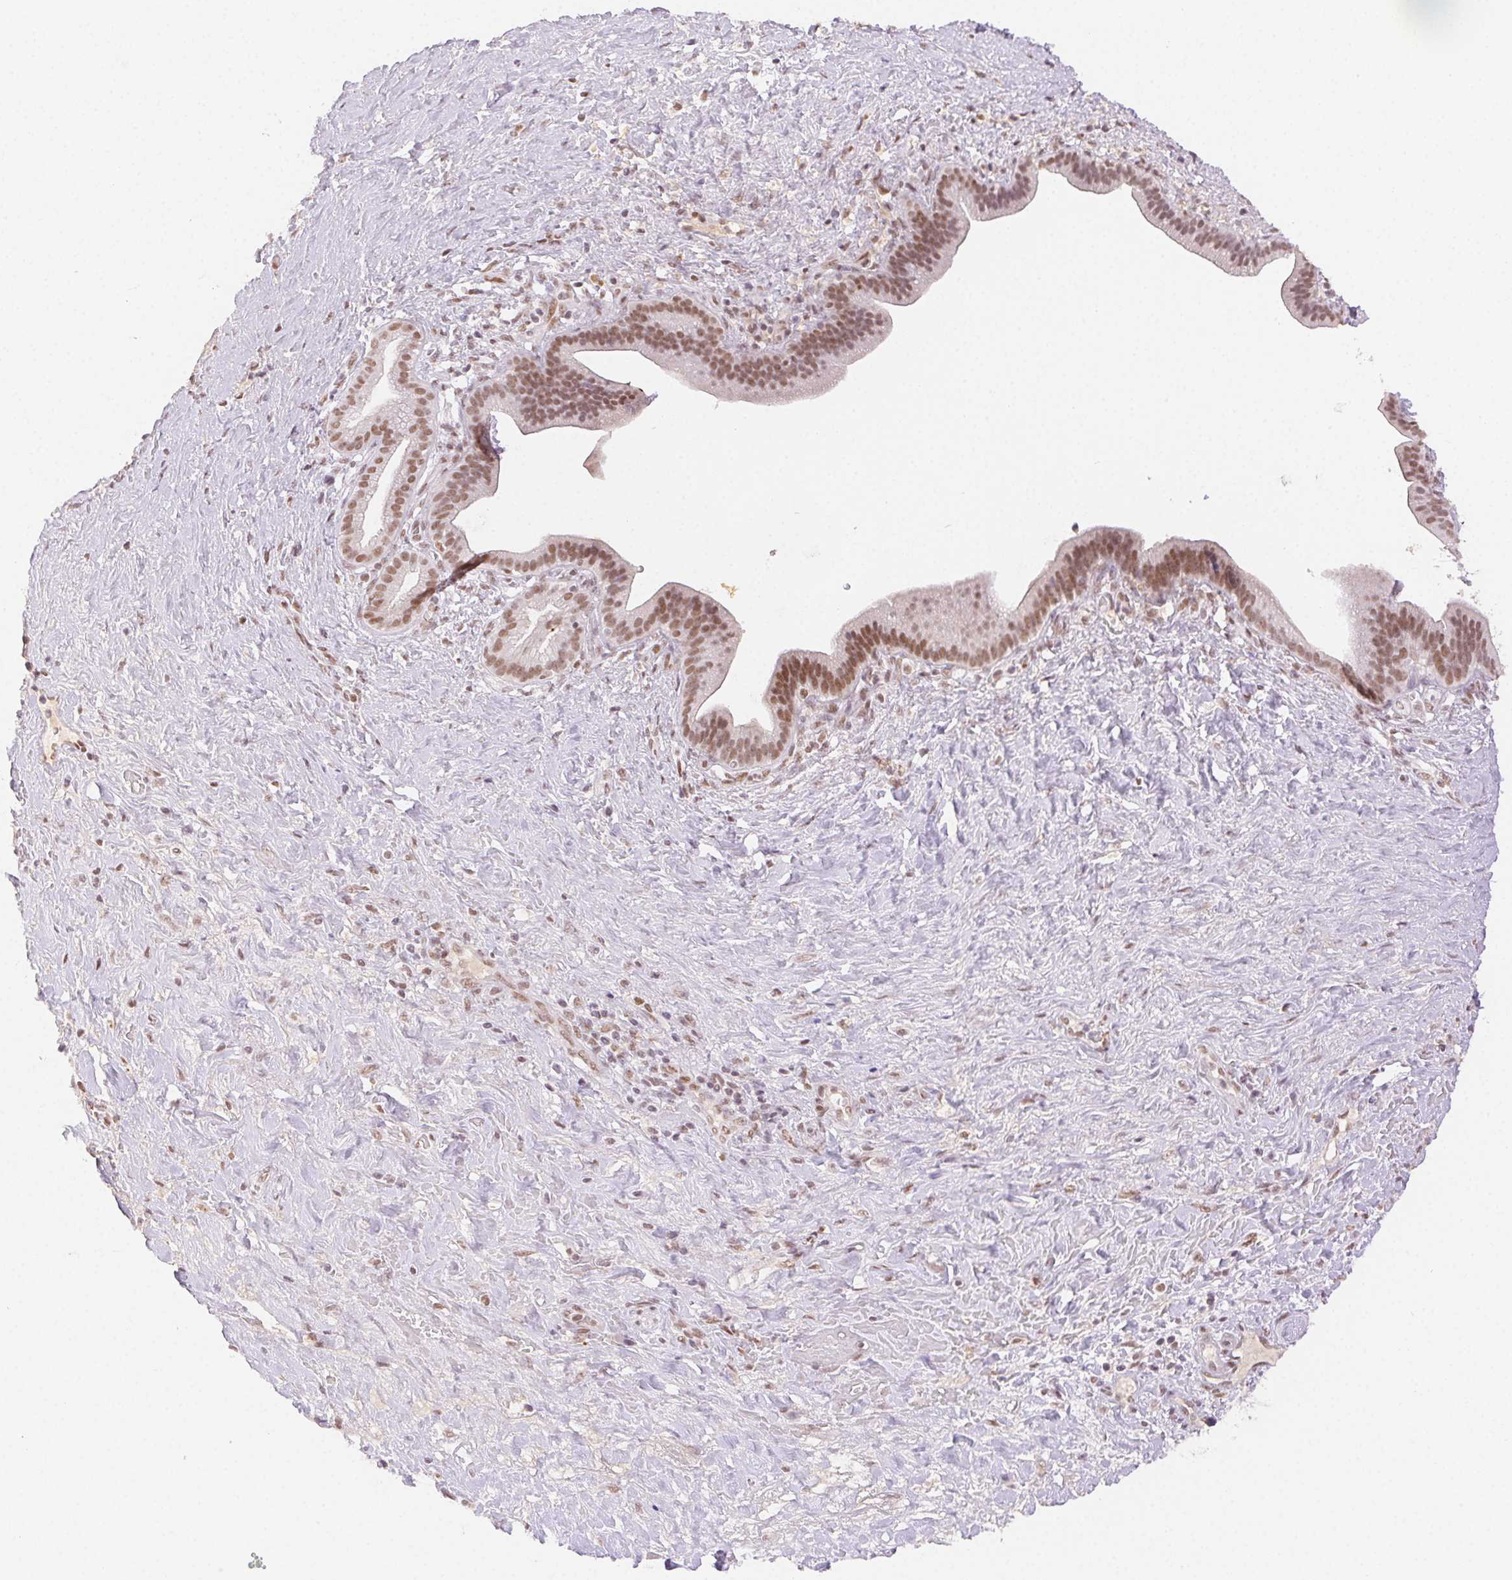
{"staining": {"intensity": "moderate", "quantity": ">75%", "location": "nuclear"}, "tissue": "pancreatic cancer", "cell_type": "Tumor cells", "image_type": "cancer", "snomed": [{"axis": "morphology", "description": "Adenocarcinoma, NOS"}, {"axis": "topography", "description": "Pancreas"}], "caption": "High-magnification brightfield microscopy of pancreatic adenocarcinoma stained with DAB (brown) and counterstained with hematoxylin (blue). tumor cells exhibit moderate nuclear staining is present in about>75% of cells.", "gene": "H2AZ2", "patient": {"sex": "male", "age": 44}}